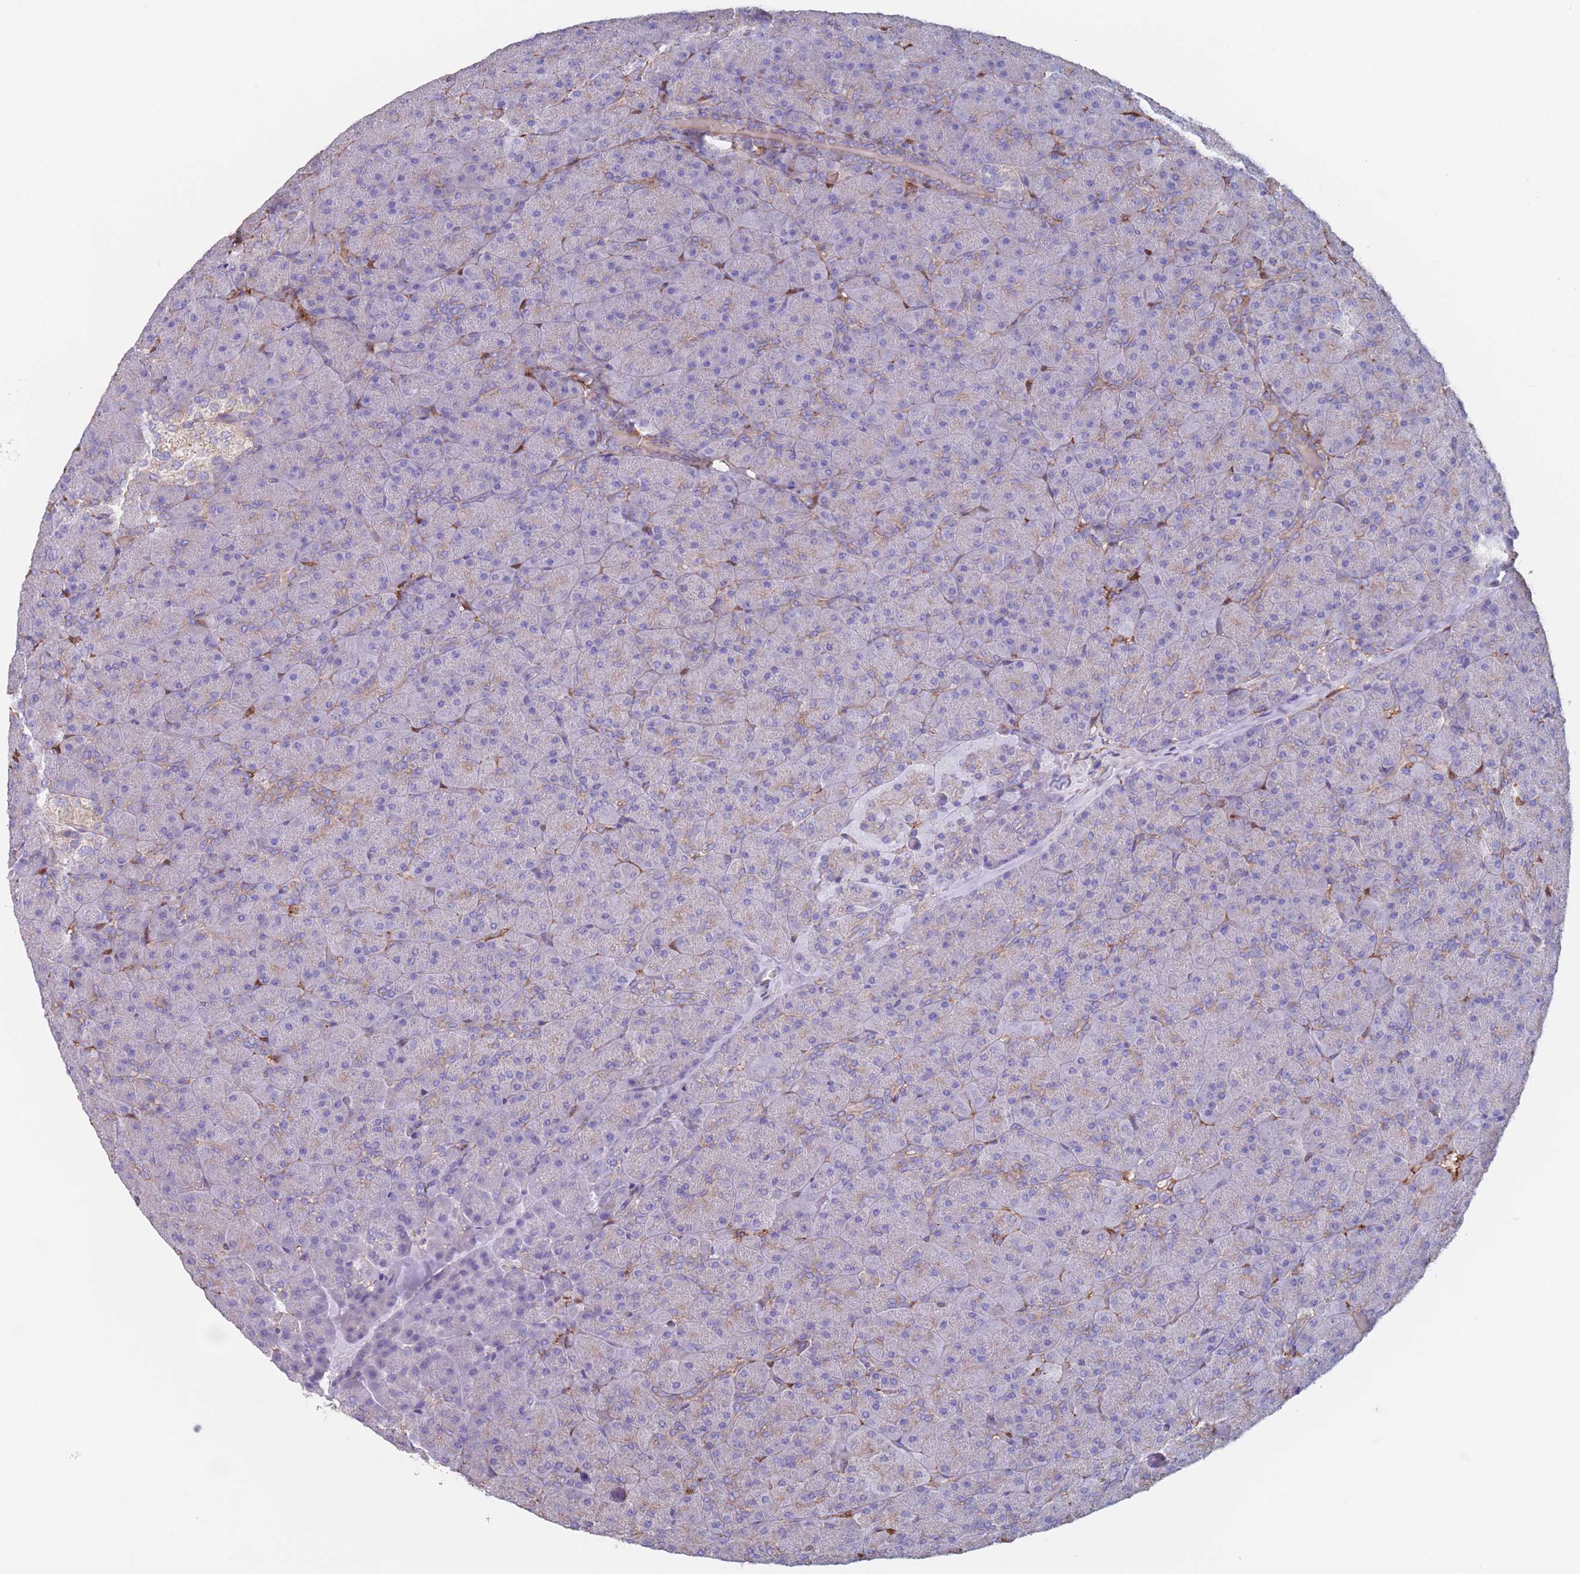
{"staining": {"intensity": "weak", "quantity": "<25%", "location": "cytoplasmic/membranous"}, "tissue": "pancreas", "cell_type": "Exocrine glandular cells", "image_type": "normal", "snomed": [{"axis": "morphology", "description": "Normal tissue, NOS"}, {"axis": "topography", "description": "Pancreas"}], "caption": "This is an IHC micrograph of unremarkable pancreas. There is no expression in exocrine glandular cells.", "gene": "ADH1A", "patient": {"sex": "male", "age": 36}}